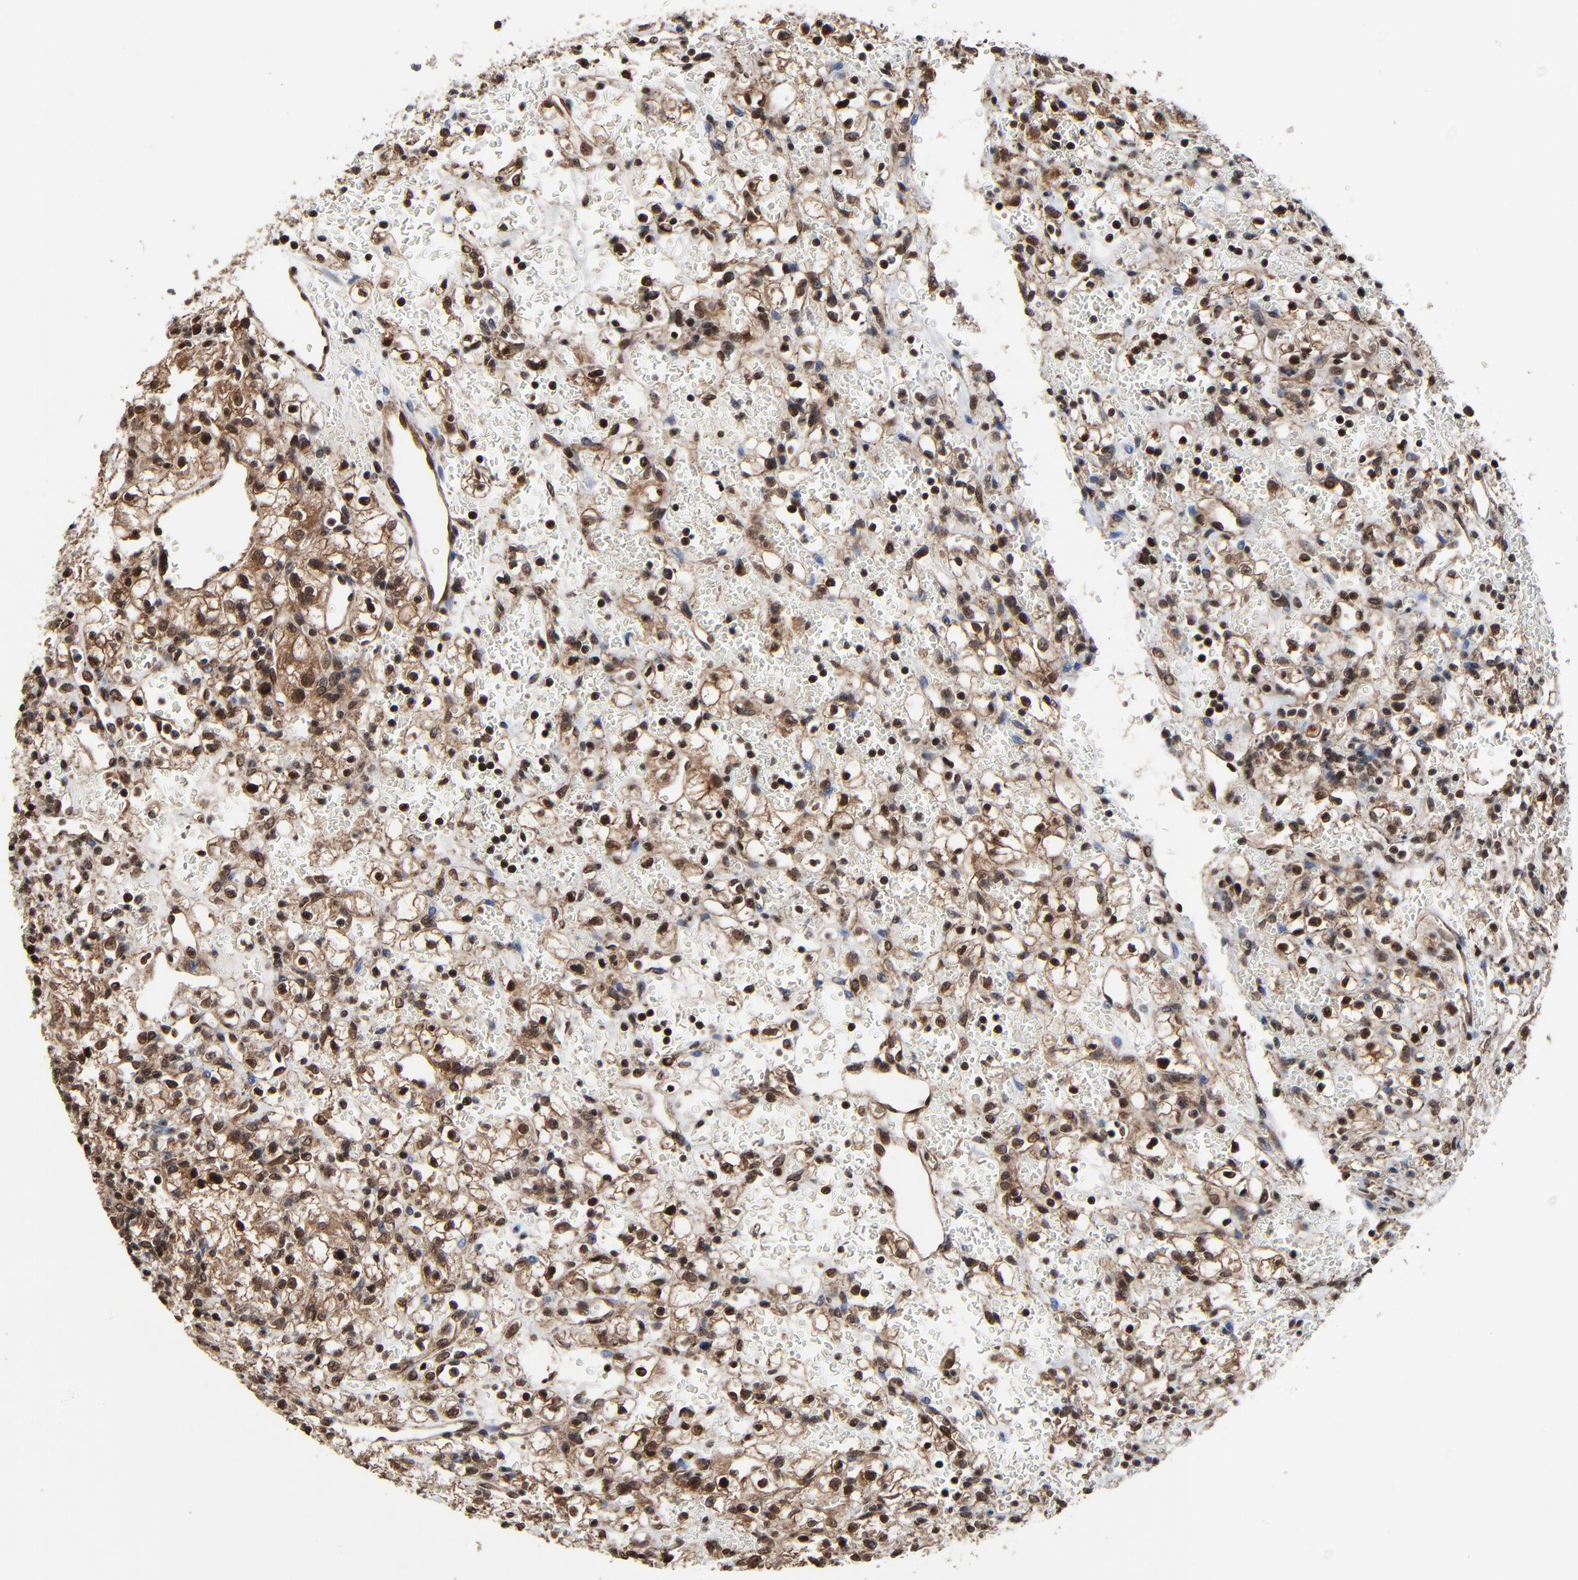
{"staining": {"intensity": "moderate", "quantity": "25%-75%", "location": "cytoplasmic/membranous,nuclear"}, "tissue": "renal cancer", "cell_type": "Tumor cells", "image_type": "cancer", "snomed": [{"axis": "morphology", "description": "Adenocarcinoma, NOS"}, {"axis": "topography", "description": "Kidney"}], "caption": "This micrograph displays immunohistochemistry staining of human renal cancer (adenocarcinoma), with medium moderate cytoplasmic/membranous and nuclear staining in approximately 25%-75% of tumor cells.", "gene": "RHOJ", "patient": {"sex": "female", "age": 62}}